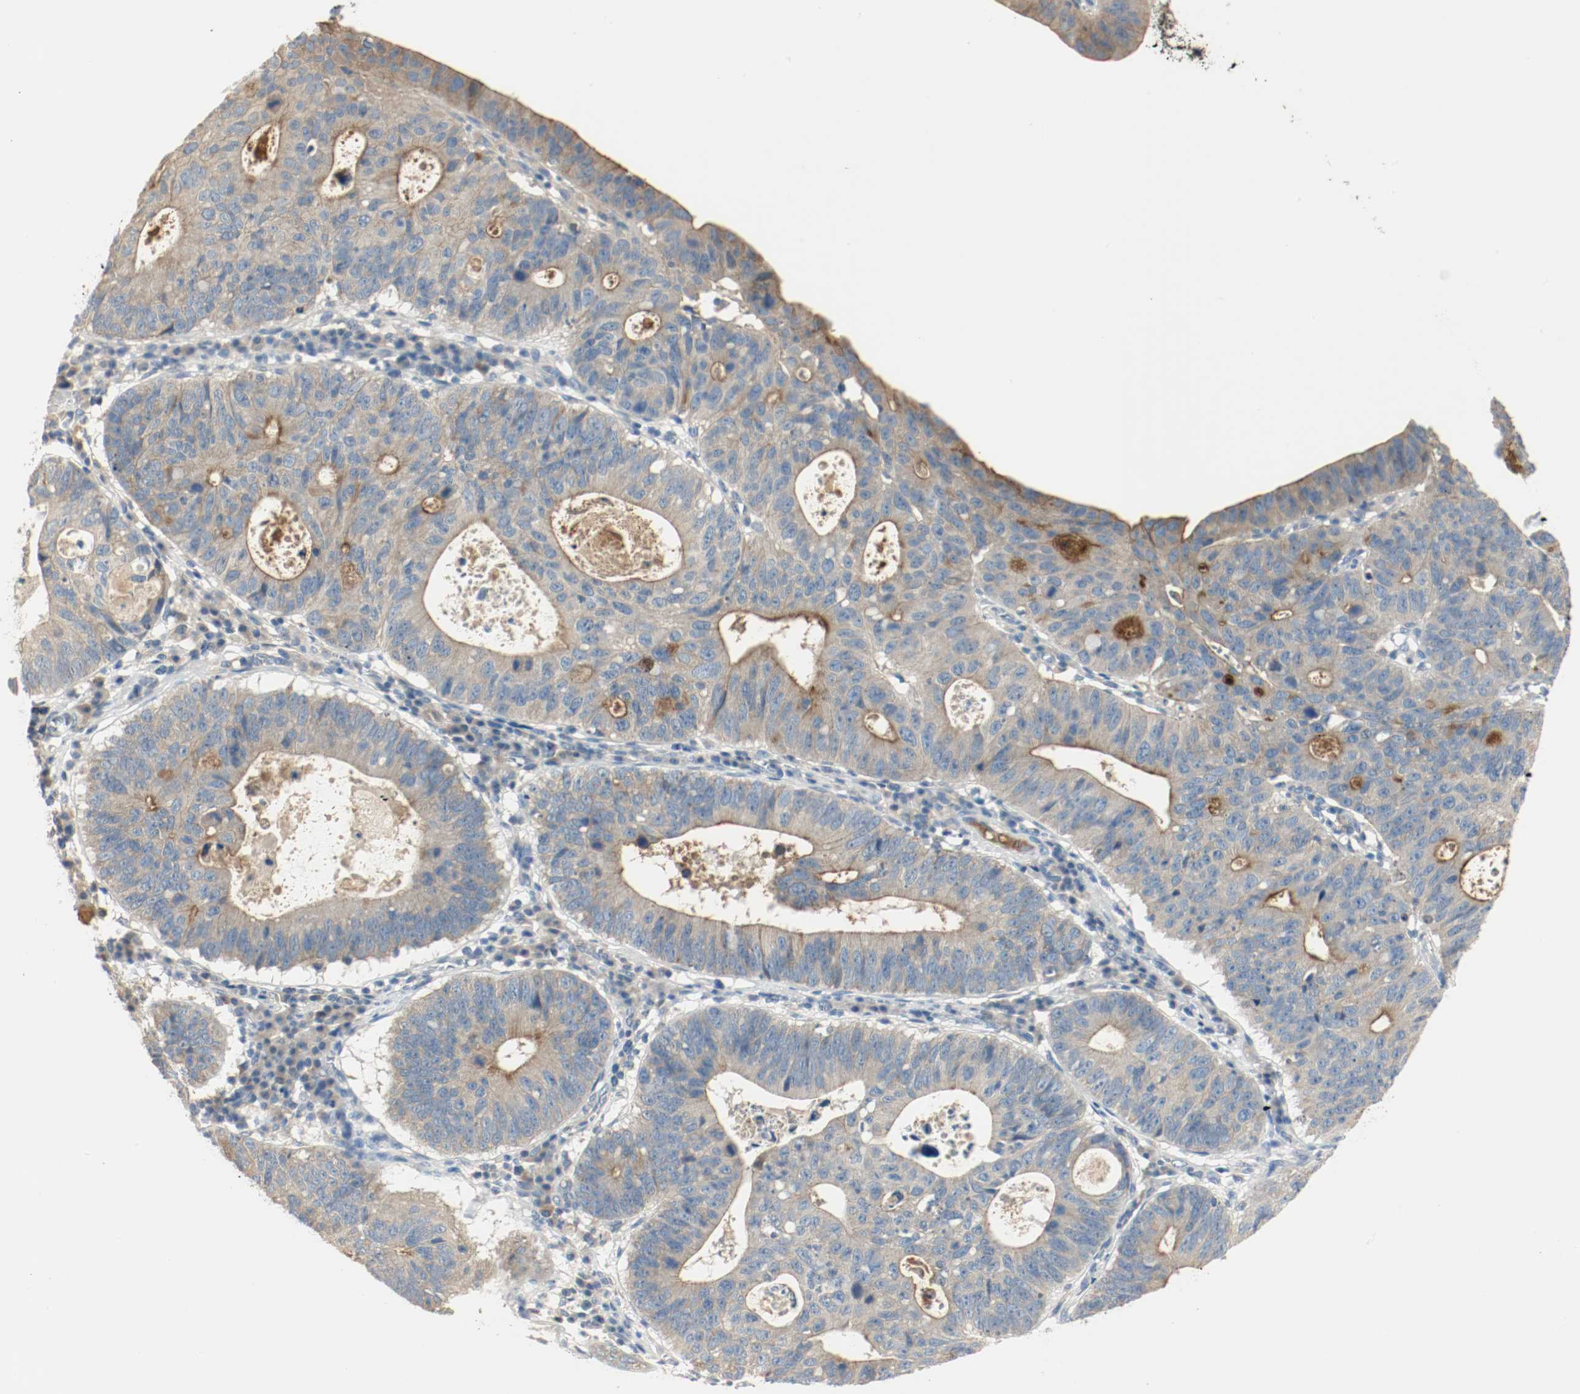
{"staining": {"intensity": "moderate", "quantity": "25%-75%", "location": "cytoplasmic/membranous"}, "tissue": "stomach cancer", "cell_type": "Tumor cells", "image_type": "cancer", "snomed": [{"axis": "morphology", "description": "Adenocarcinoma, NOS"}, {"axis": "topography", "description": "Stomach"}], "caption": "This histopathology image reveals immunohistochemistry (IHC) staining of stomach cancer, with medium moderate cytoplasmic/membranous staining in approximately 25%-75% of tumor cells.", "gene": "MELTF", "patient": {"sex": "male", "age": 59}}